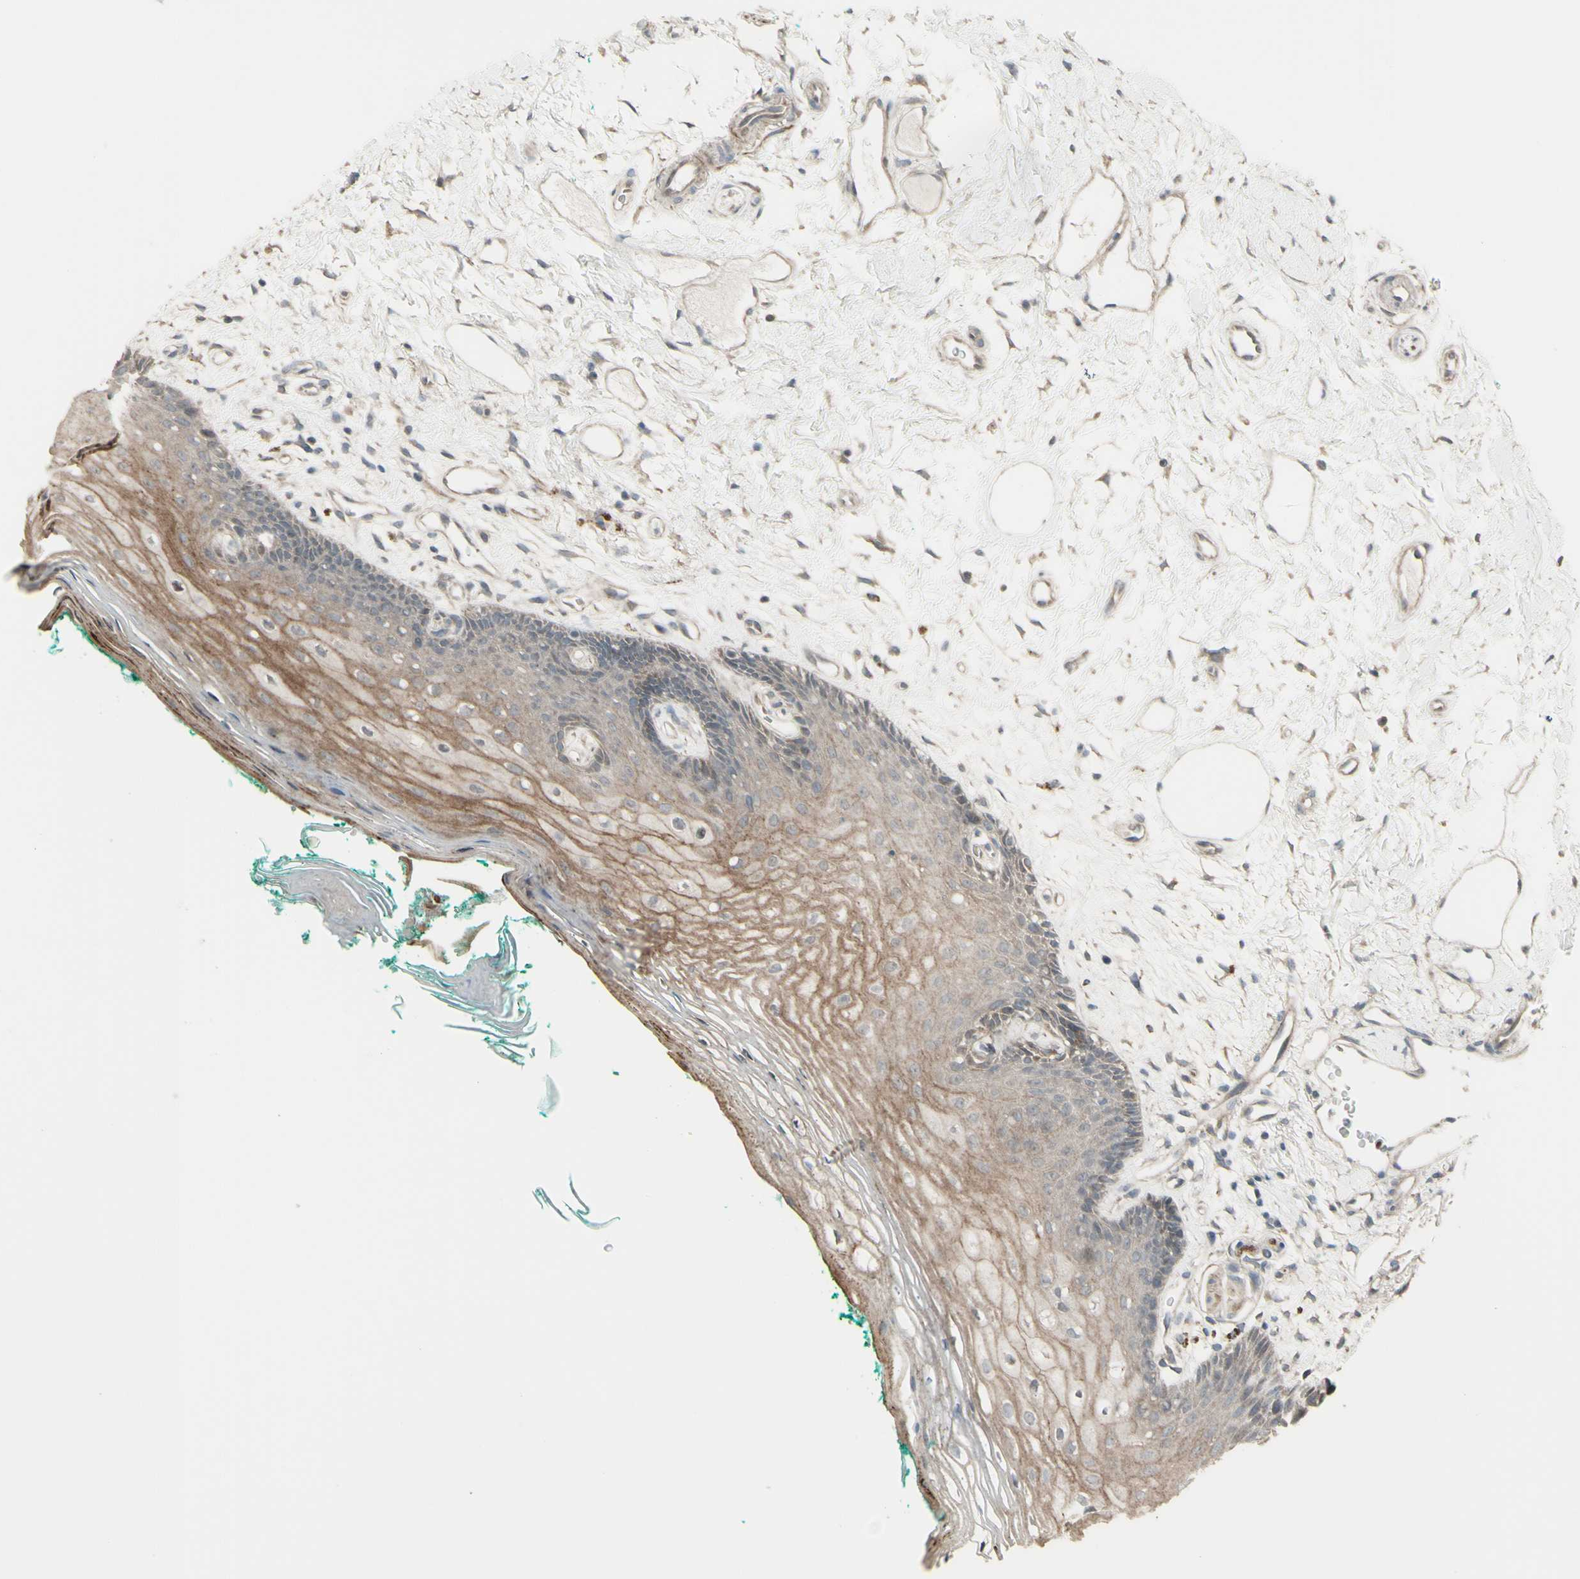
{"staining": {"intensity": "weak", "quantity": ">75%", "location": "cytoplasmic/membranous"}, "tissue": "oral mucosa", "cell_type": "Squamous epithelial cells", "image_type": "normal", "snomed": [{"axis": "morphology", "description": "Normal tissue, NOS"}, {"axis": "topography", "description": "Skeletal muscle"}, {"axis": "topography", "description": "Oral tissue"}, {"axis": "topography", "description": "Peripheral nerve tissue"}], "caption": "DAB (3,3'-diaminobenzidine) immunohistochemical staining of benign human oral mucosa reveals weak cytoplasmic/membranous protein positivity in approximately >75% of squamous epithelial cells.", "gene": "GRAMD1B", "patient": {"sex": "female", "age": 84}}